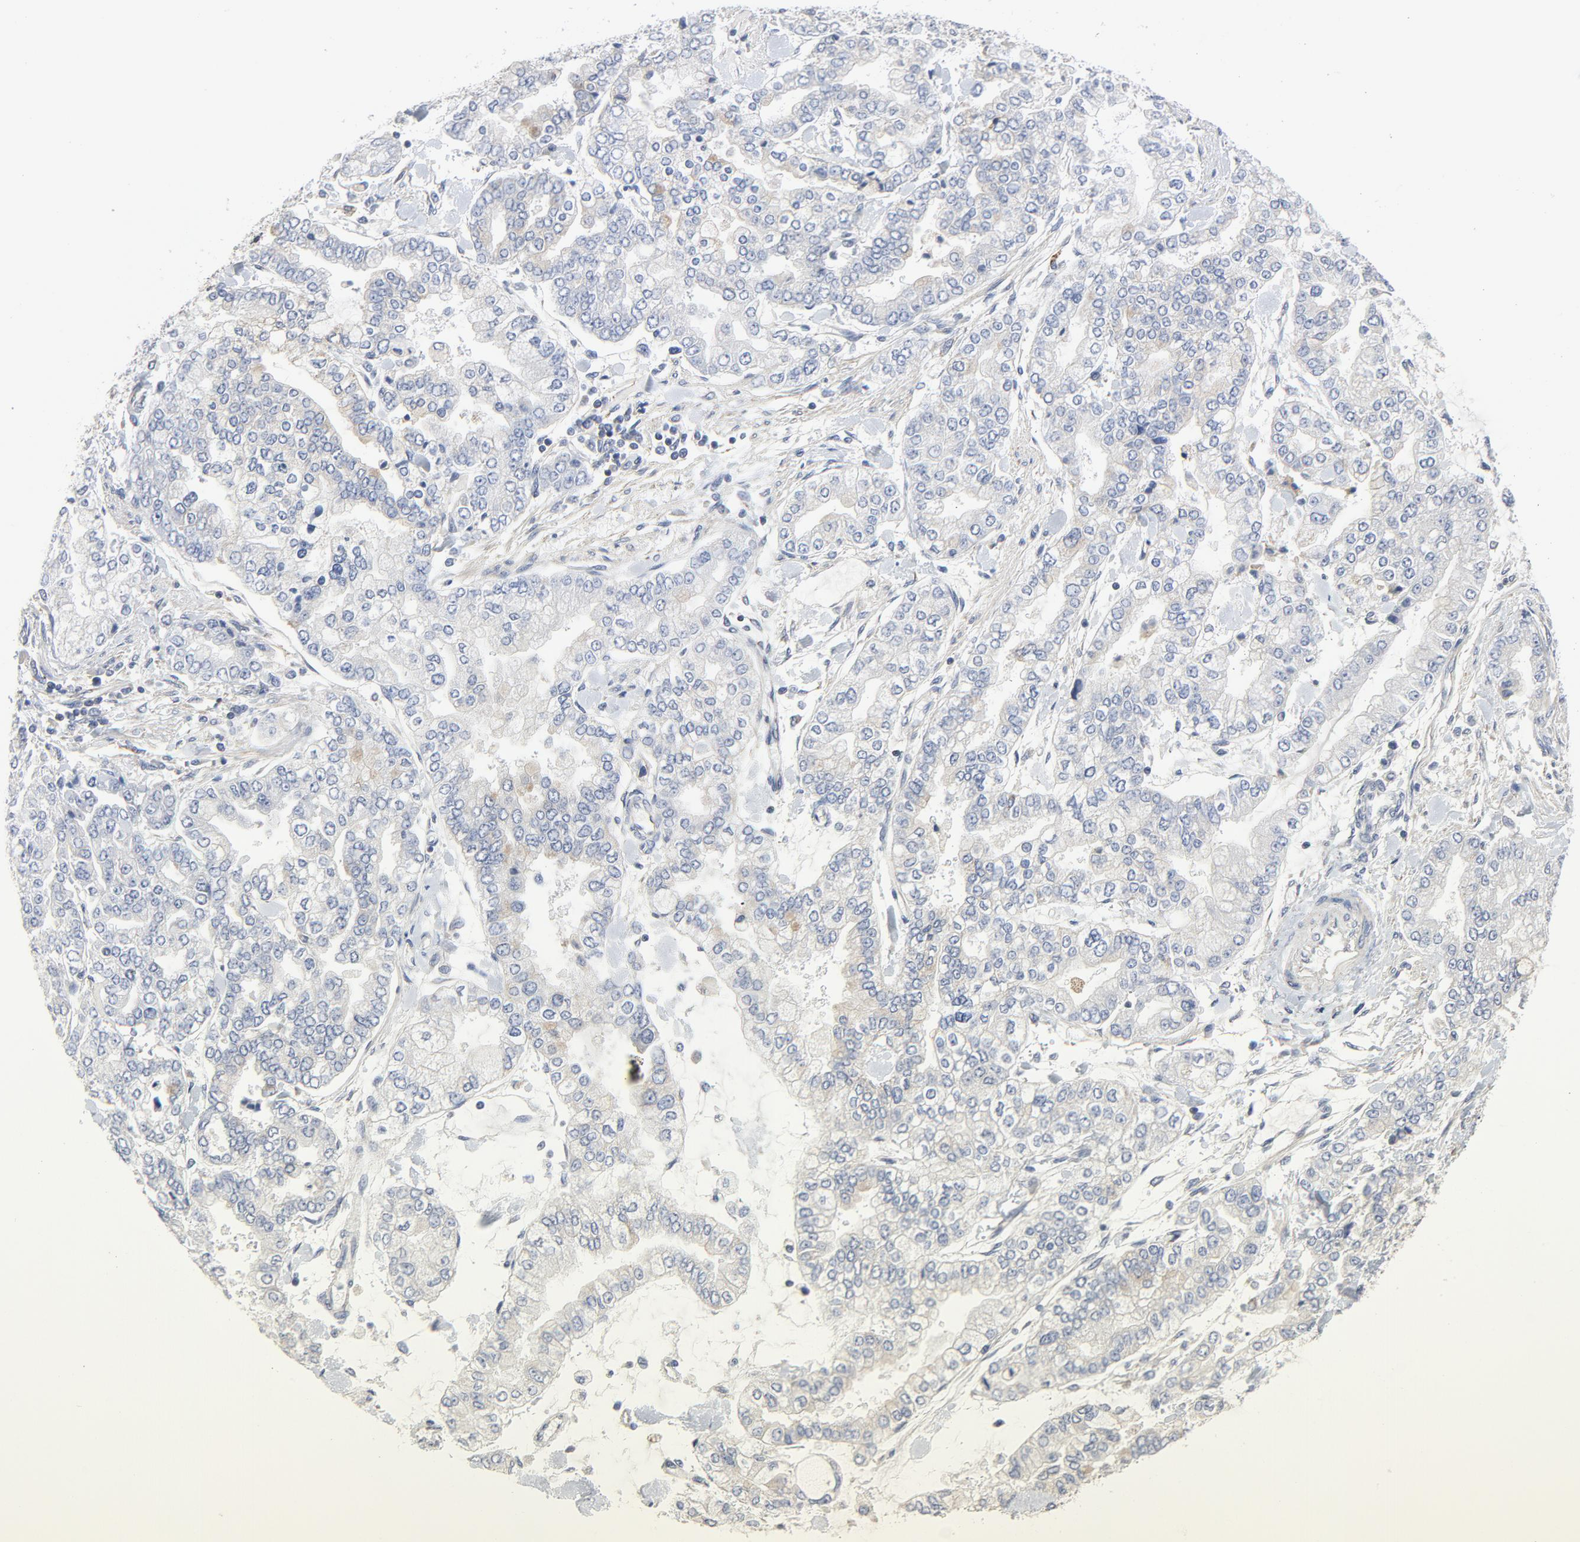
{"staining": {"intensity": "weak", "quantity": "<25%", "location": "nuclear"}, "tissue": "stomach cancer", "cell_type": "Tumor cells", "image_type": "cancer", "snomed": [{"axis": "morphology", "description": "Normal tissue, NOS"}, {"axis": "morphology", "description": "Adenocarcinoma, NOS"}, {"axis": "topography", "description": "Stomach, upper"}, {"axis": "topography", "description": "Stomach"}], "caption": "Stomach adenocarcinoma stained for a protein using IHC demonstrates no staining tumor cells.", "gene": "C14orf119", "patient": {"sex": "male", "age": 76}}